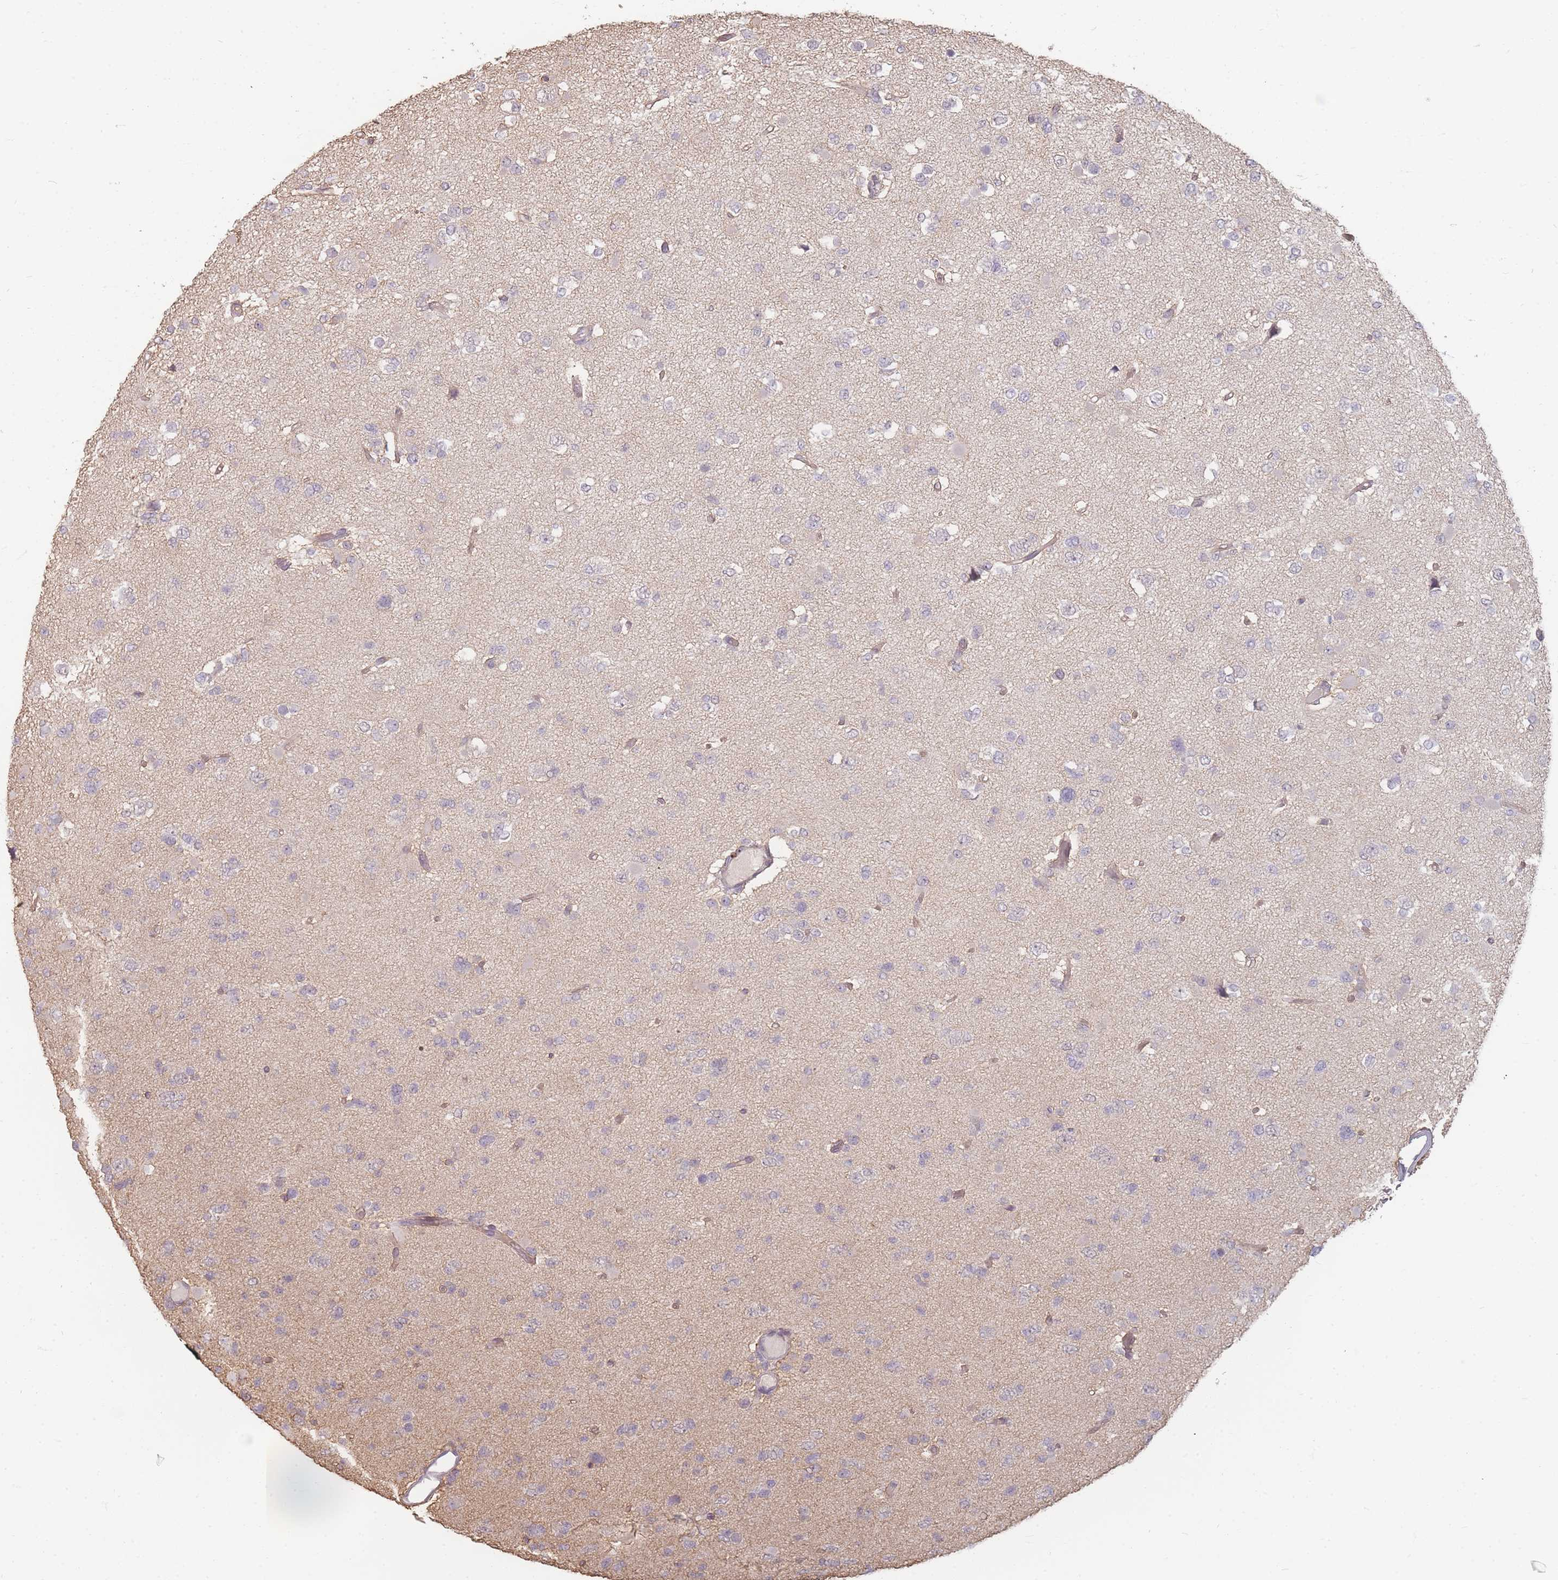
{"staining": {"intensity": "negative", "quantity": "none", "location": "none"}, "tissue": "glioma", "cell_type": "Tumor cells", "image_type": "cancer", "snomed": [{"axis": "morphology", "description": "Glioma, malignant, Low grade"}, {"axis": "topography", "description": "Brain"}], "caption": "Tumor cells show no significant staining in glioma. Nuclei are stained in blue.", "gene": "RFTN1", "patient": {"sex": "female", "age": 22}}